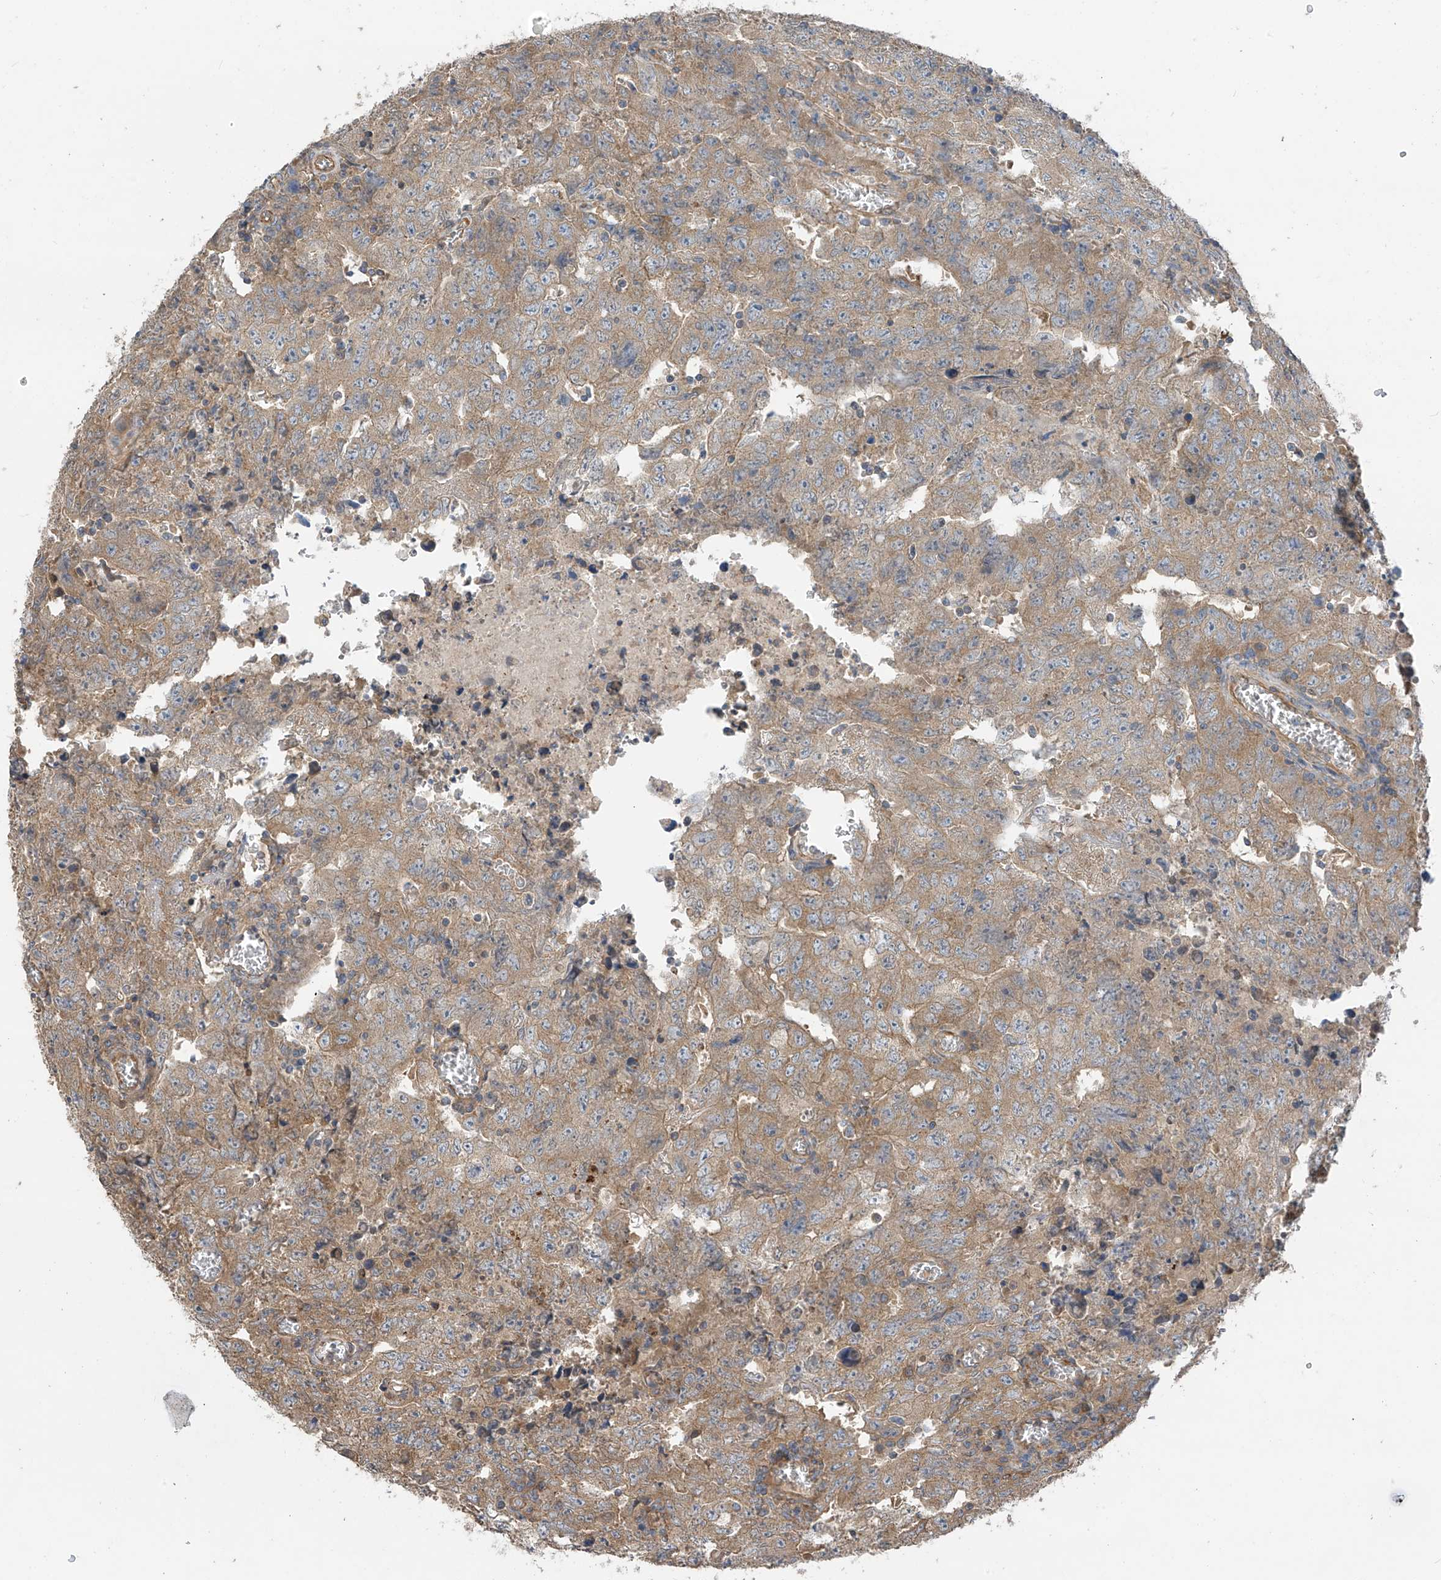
{"staining": {"intensity": "moderate", "quantity": ">75%", "location": "cytoplasmic/membranous"}, "tissue": "testis cancer", "cell_type": "Tumor cells", "image_type": "cancer", "snomed": [{"axis": "morphology", "description": "Carcinoma, Embryonal, NOS"}, {"axis": "topography", "description": "Testis"}], "caption": "DAB (3,3'-diaminobenzidine) immunohistochemical staining of testis embryonal carcinoma demonstrates moderate cytoplasmic/membranous protein expression in about >75% of tumor cells.", "gene": "PHACTR4", "patient": {"sex": "male", "age": 26}}